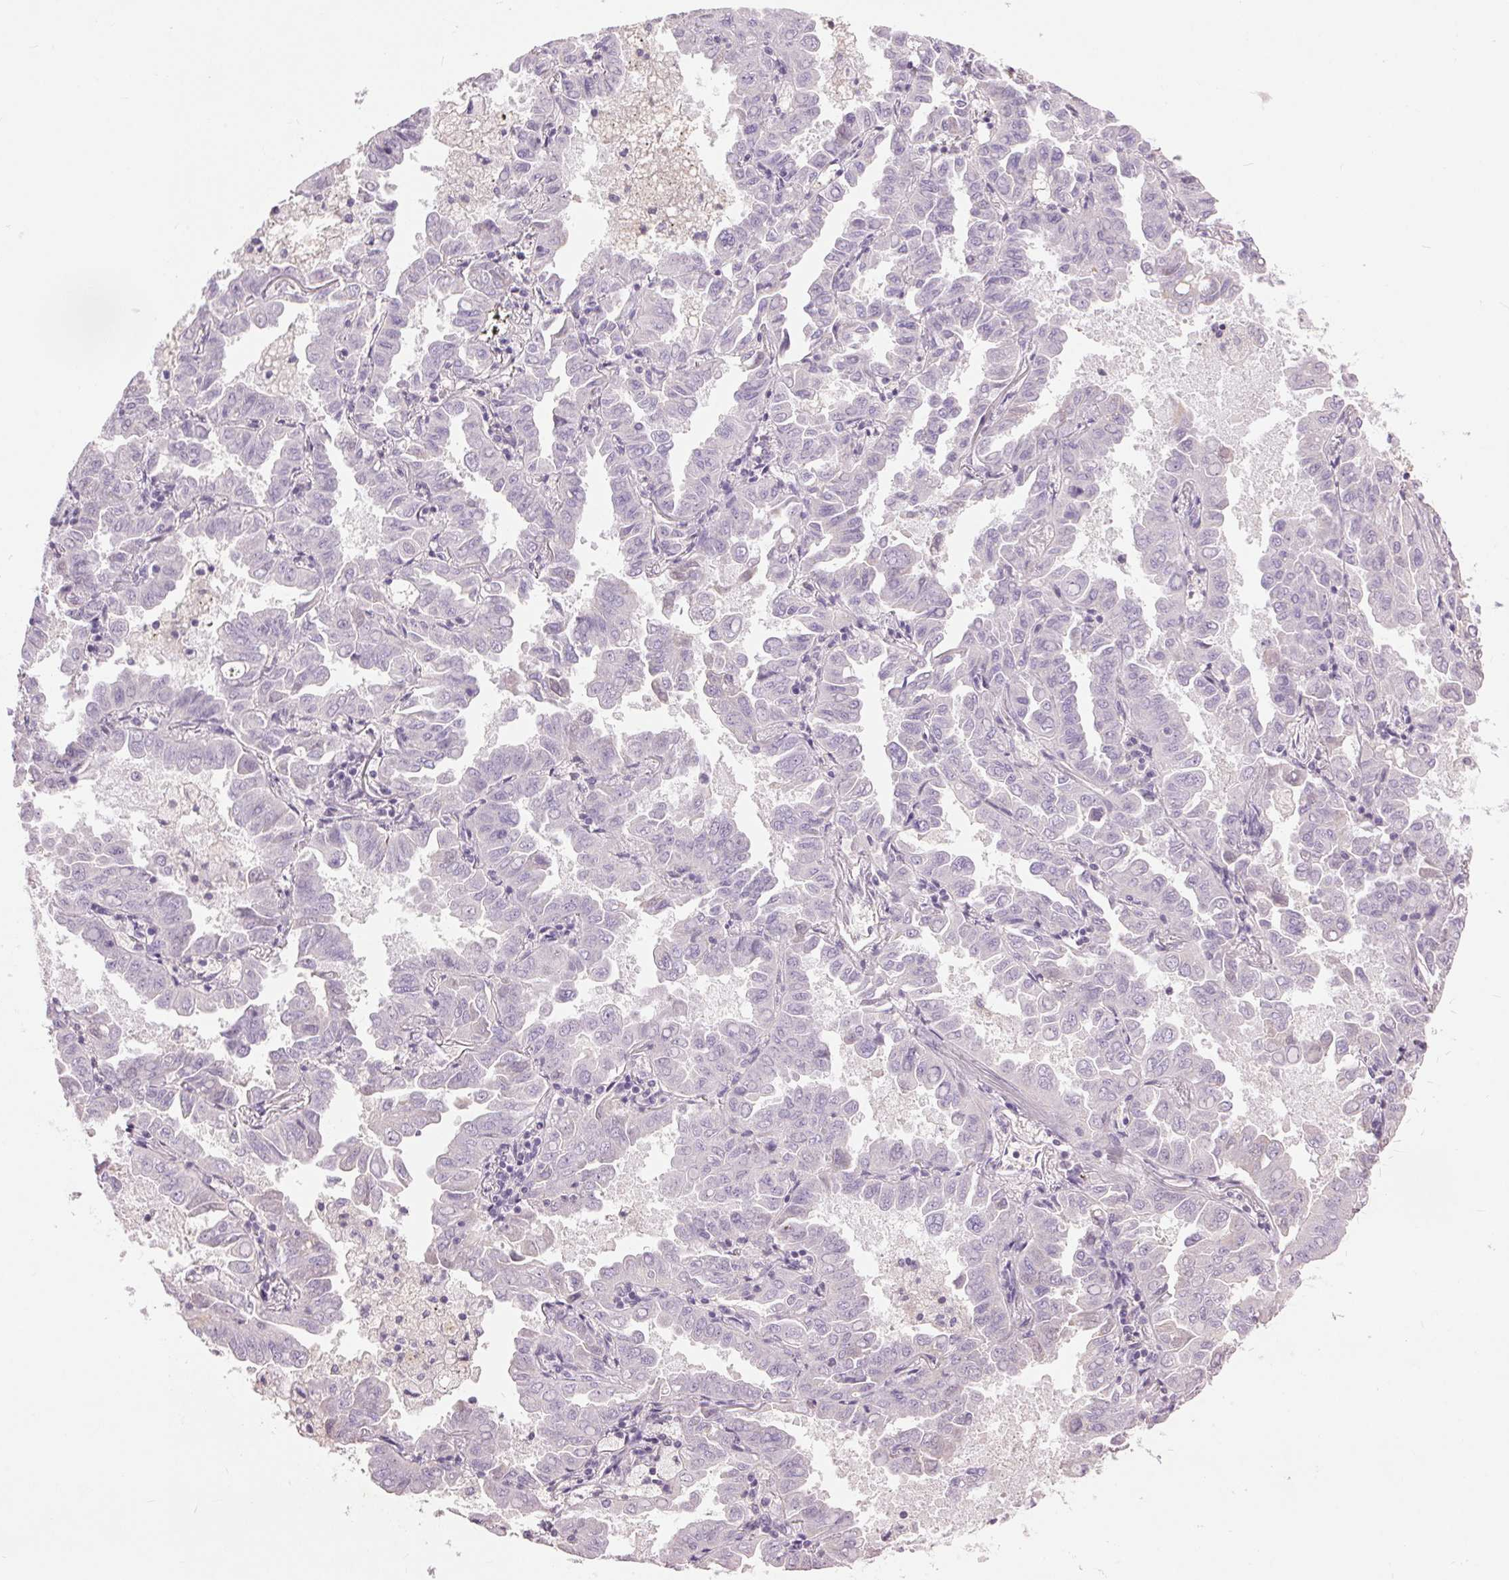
{"staining": {"intensity": "negative", "quantity": "none", "location": "none"}, "tissue": "lung cancer", "cell_type": "Tumor cells", "image_type": "cancer", "snomed": [{"axis": "morphology", "description": "Adenocarcinoma, NOS"}, {"axis": "topography", "description": "Lung"}], "caption": "An IHC image of lung cancer is shown. There is no staining in tumor cells of lung cancer.", "gene": "FXYD4", "patient": {"sex": "male", "age": 64}}